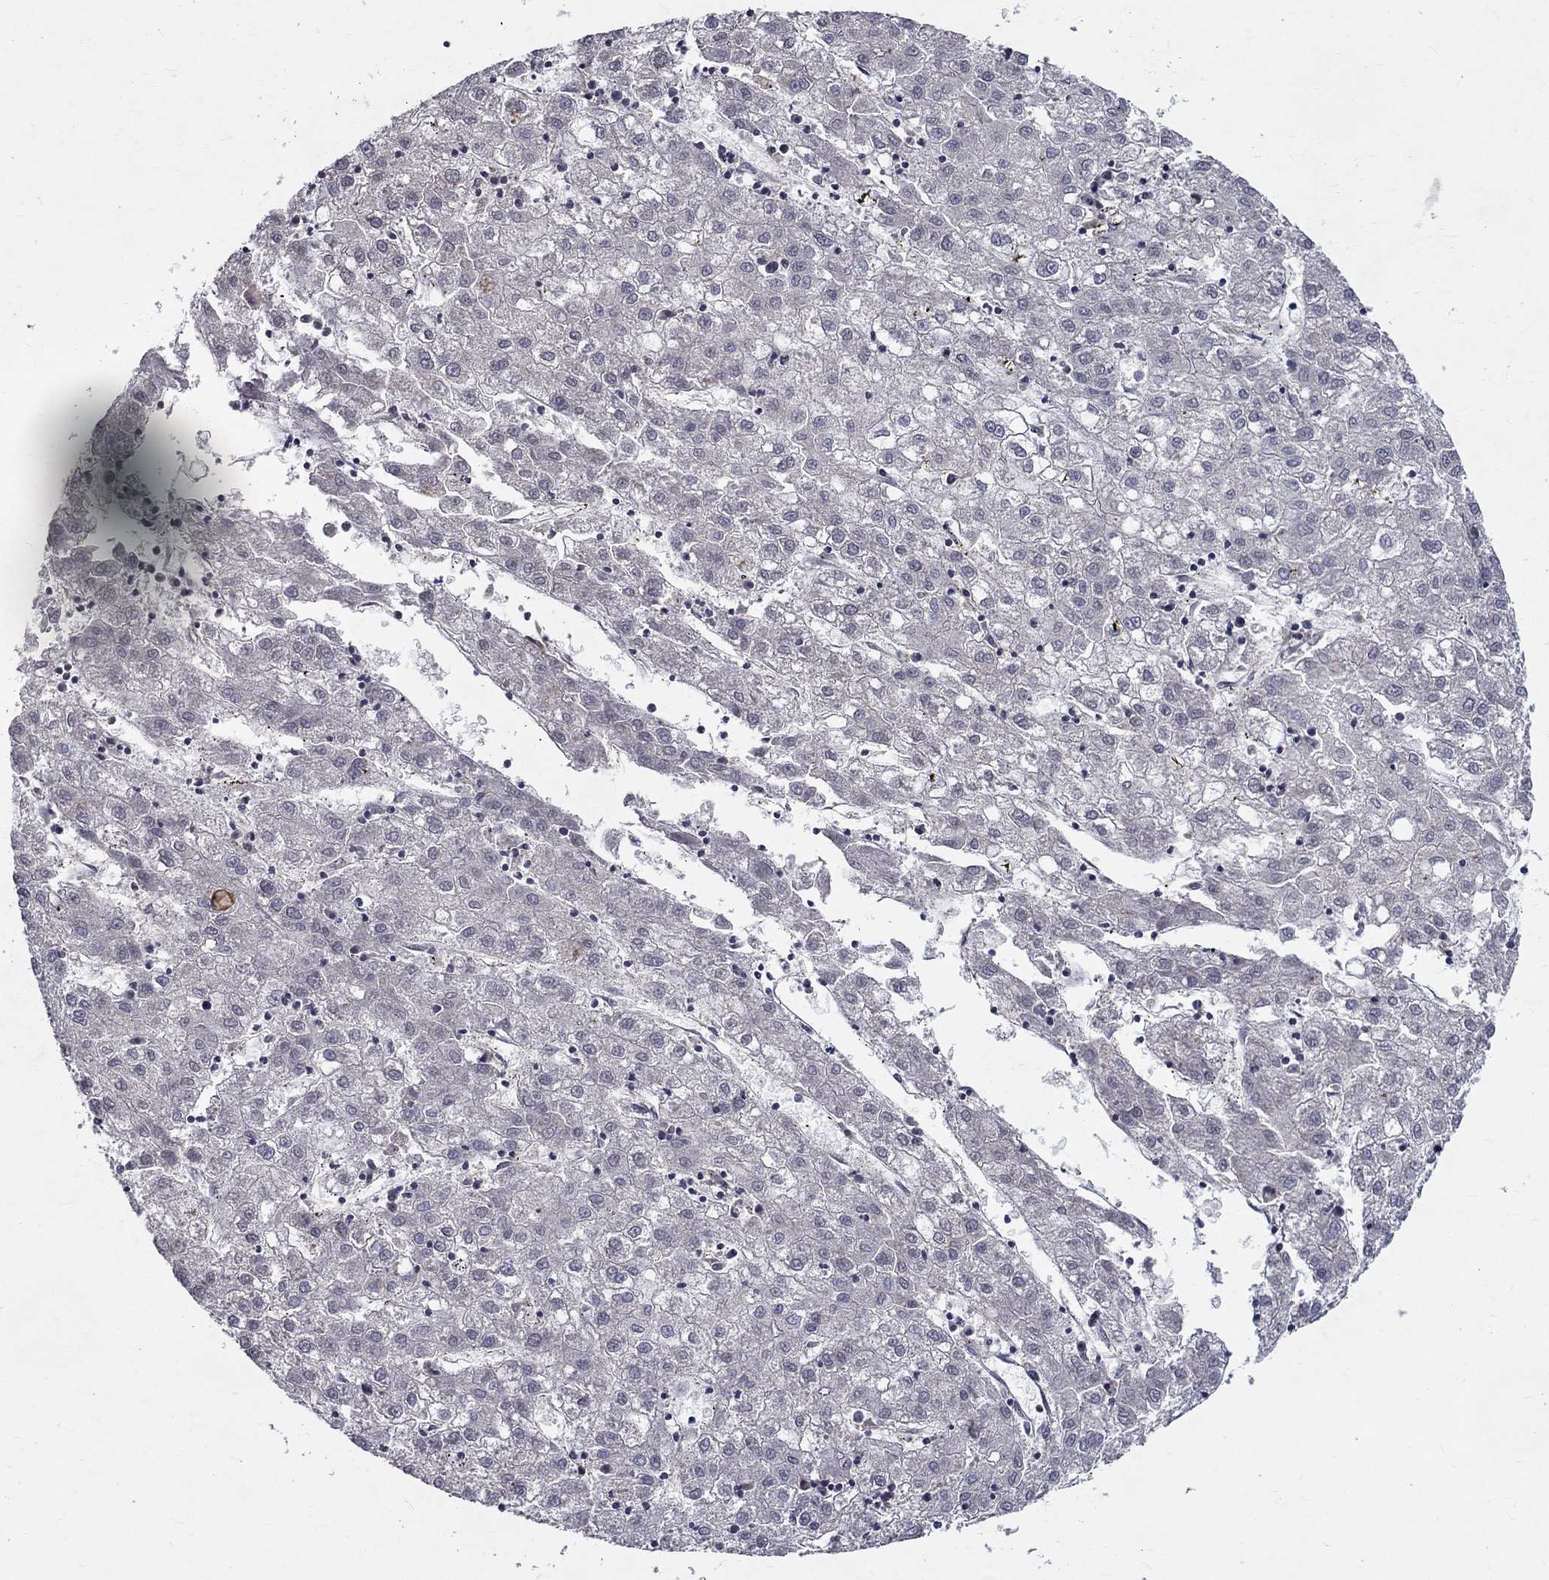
{"staining": {"intensity": "negative", "quantity": "none", "location": "none"}, "tissue": "liver cancer", "cell_type": "Tumor cells", "image_type": "cancer", "snomed": [{"axis": "morphology", "description": "Carcinoma, Hepatocellular, NOS"}, {"axis": "topography", "description": "Liver"}], "caption": "Immunohistochemistry image of liver cancer (hepatocellular carcinoma) stained for a protein (brown), which displays no expression in tumor cells. The staining is performed using DAB brown chromogen with nuclei counter-stained in using hematoxylin.", "gene": "SLC4A10", "patient": {"sex": "male", "age": 72}}